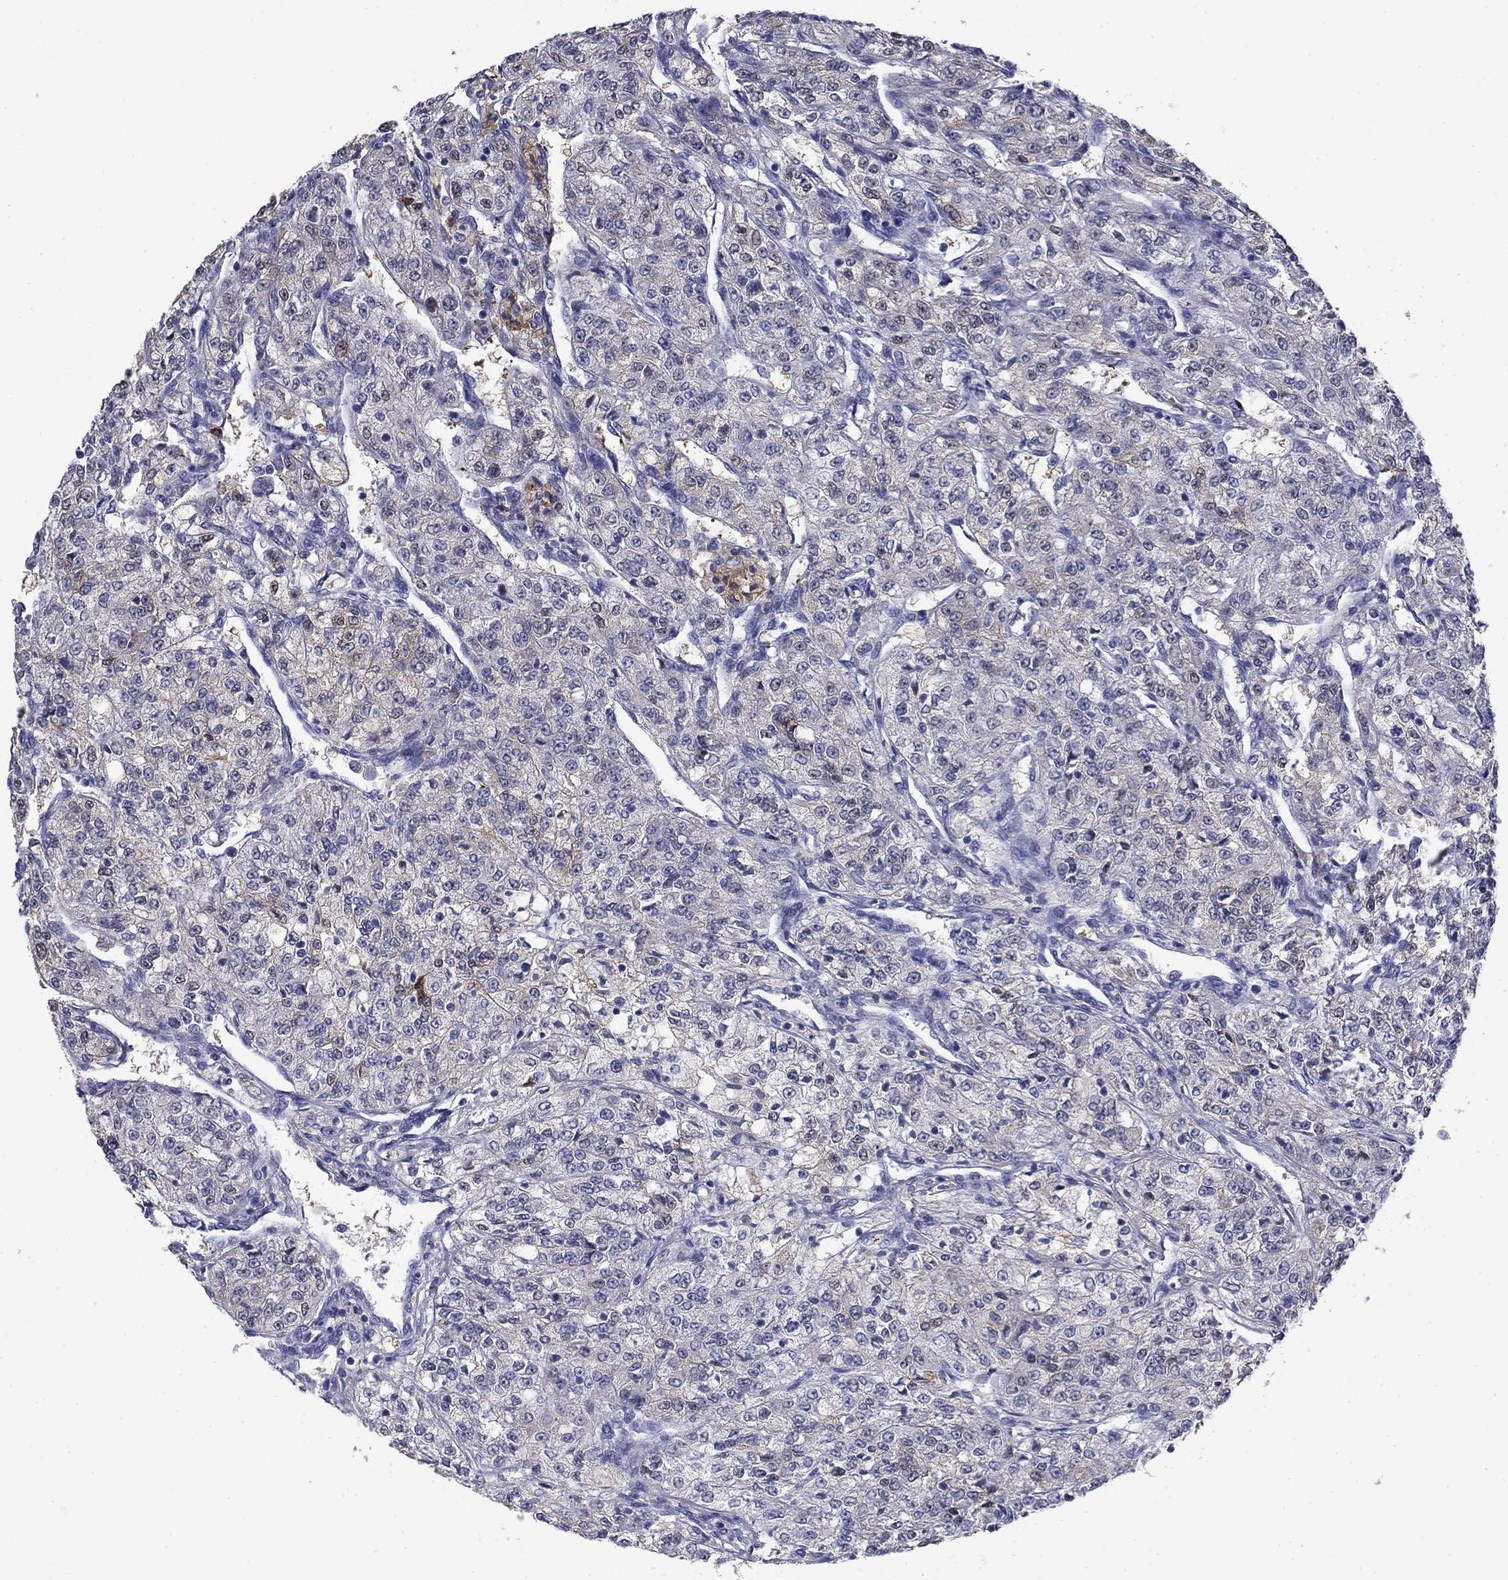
{"staining": {"intensity": "negative", "quantity": "none", "location": "none"}, "tissue": "renal cancer", "cell_type": "Tumor cells", "image_type": "cancer", "snomed": [{"axis": "morphology", "description": "Adenocarcinoma, NOS"}, {"axis": "topography", "description": "Kidney"}], "caption": "High power microscopy histopathology image of an immunohistochemistry (IHC) micrograph of adenocarcinoma (renal), revealing no significant staining in tumor cells.", "gene": "BCL2L14", "patient": {"sex": "female", "age": 63}}